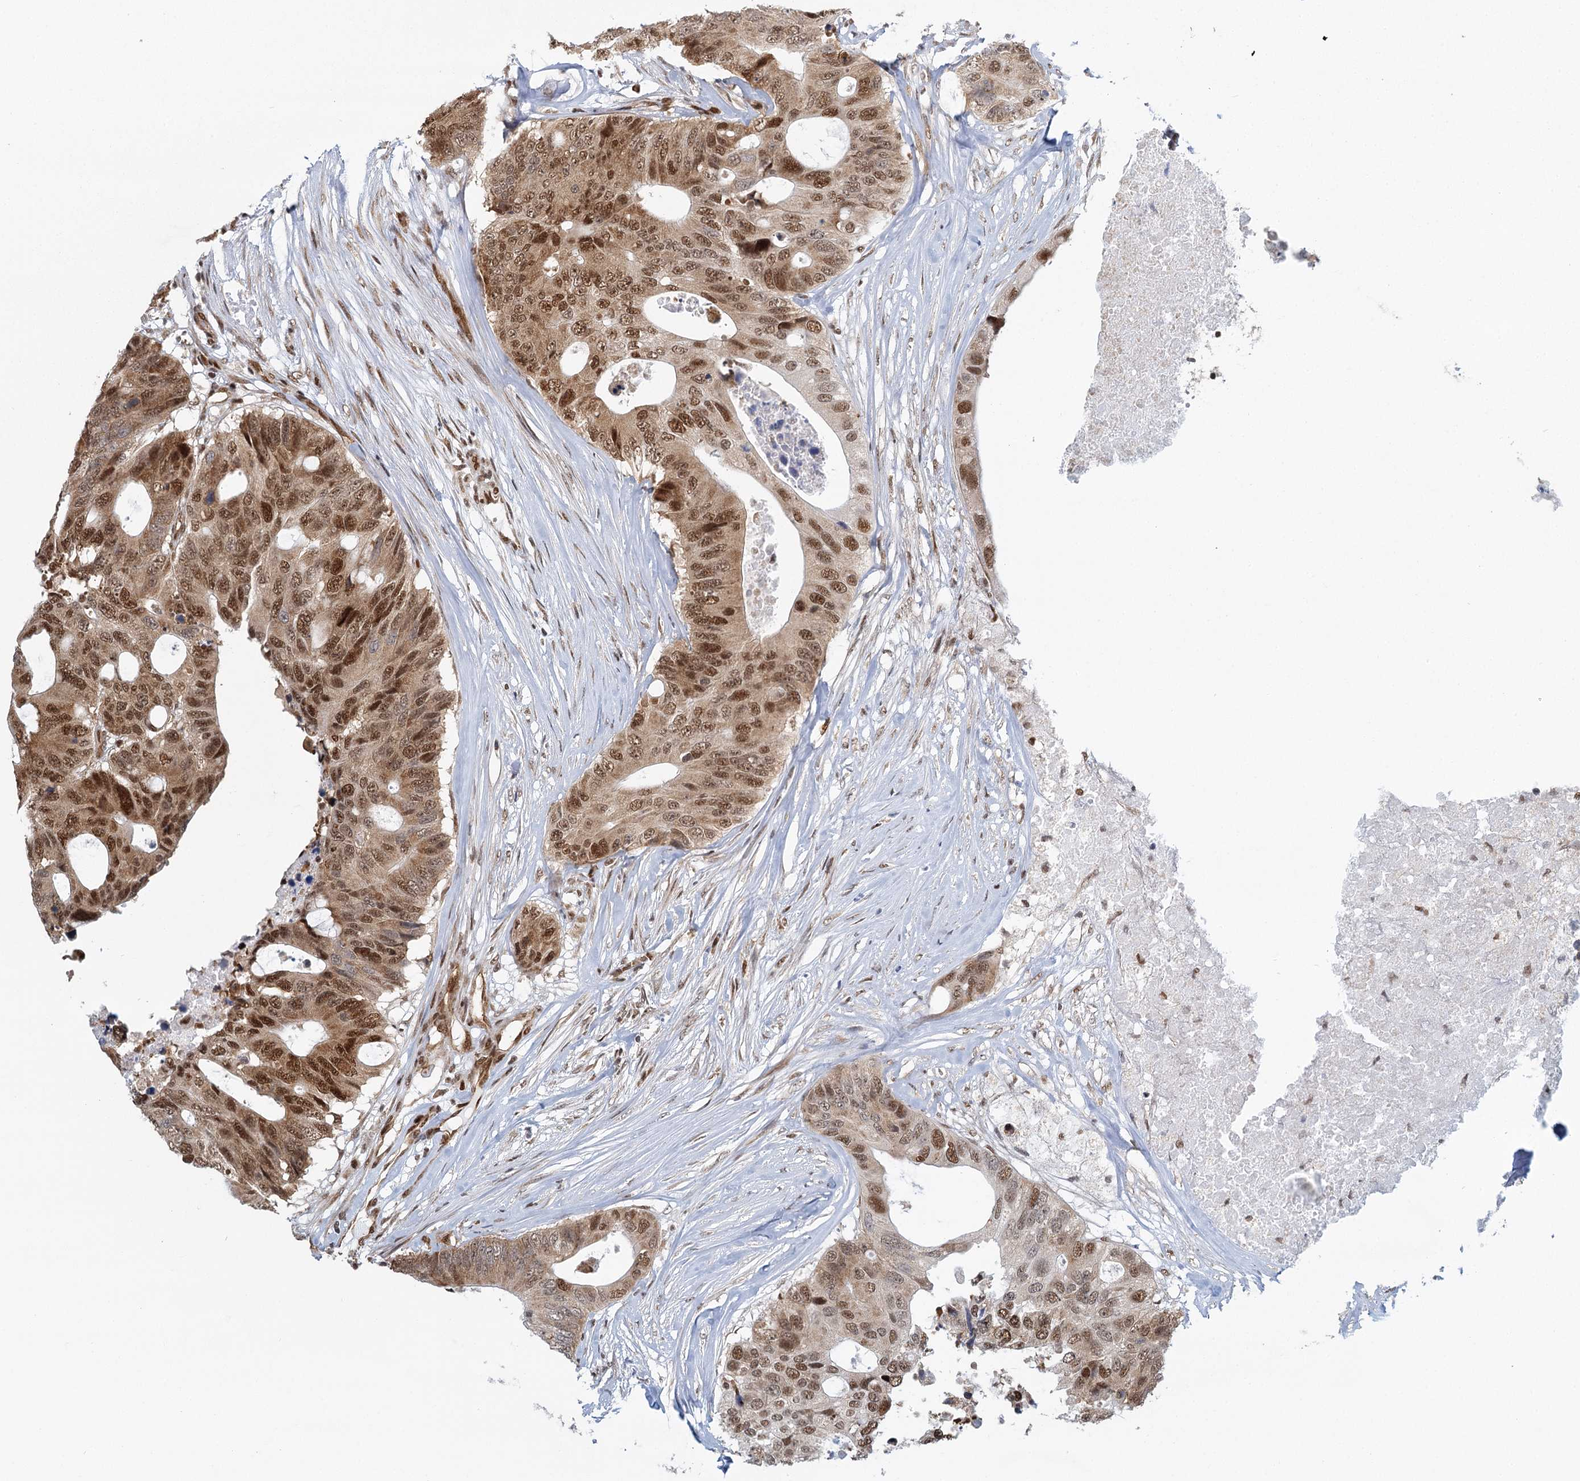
{"staining": {"intensity": "strong", "quantity": ">75%", "location": "cytoplasmic/membranous,nuclear"}, "tissue": "colorectal cancer", "cell_type": "Tumor cells", "image_type": "cancer", "snomed": [{"axis": "morphology", "description": "Adenocarcinoma, NOS"}, {"axis": "topography", "description": "Colon"}], "caption": "DAB (3,3'-diaminobenzidine) immunohistochemical staining of adenocarcinoma (colorectal) displays strong cytoplasmic/membranous and nuclear protein expression in about >75% of tumor cells.", "gene": "GPATCH11", "patient": {"sex": "male", "age": 71}}